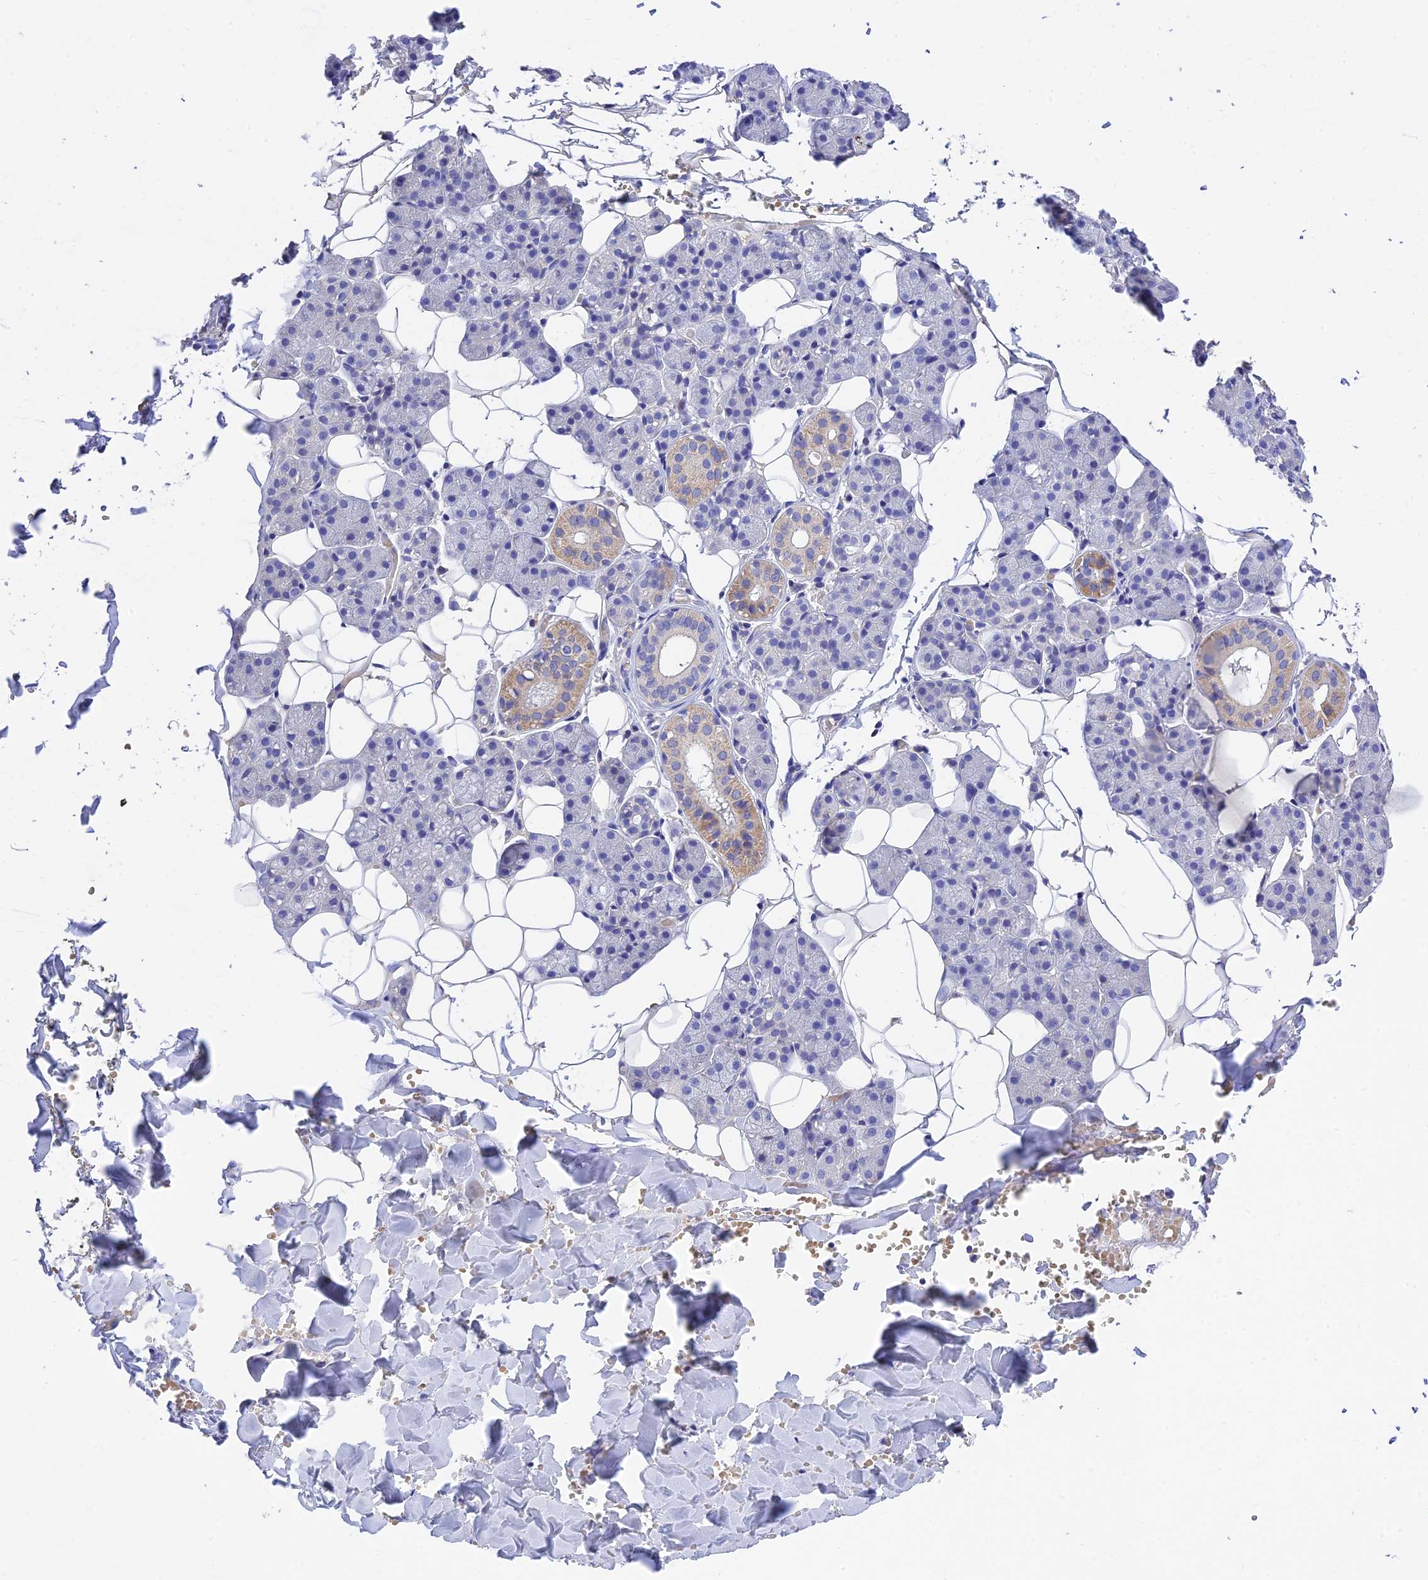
{"staining": {"intensity": "negative", "quantity": "none", "location": "none"}, "tissue": "salivary gland", "cell_type": "Glandular cells", "image_type": "normal", "snomed": [{"axis": "morphology", "description": "Normal tissue, NOS"}, {"axis": "topography", "description": "Salivary gland"}], "caption": "IHC image of unremarkable human salivary gland stained for a protein (brown), which displays no expression in glandular cells.", "gene": "MS4A5", "patient": {"sex": "female", "age": 33}}